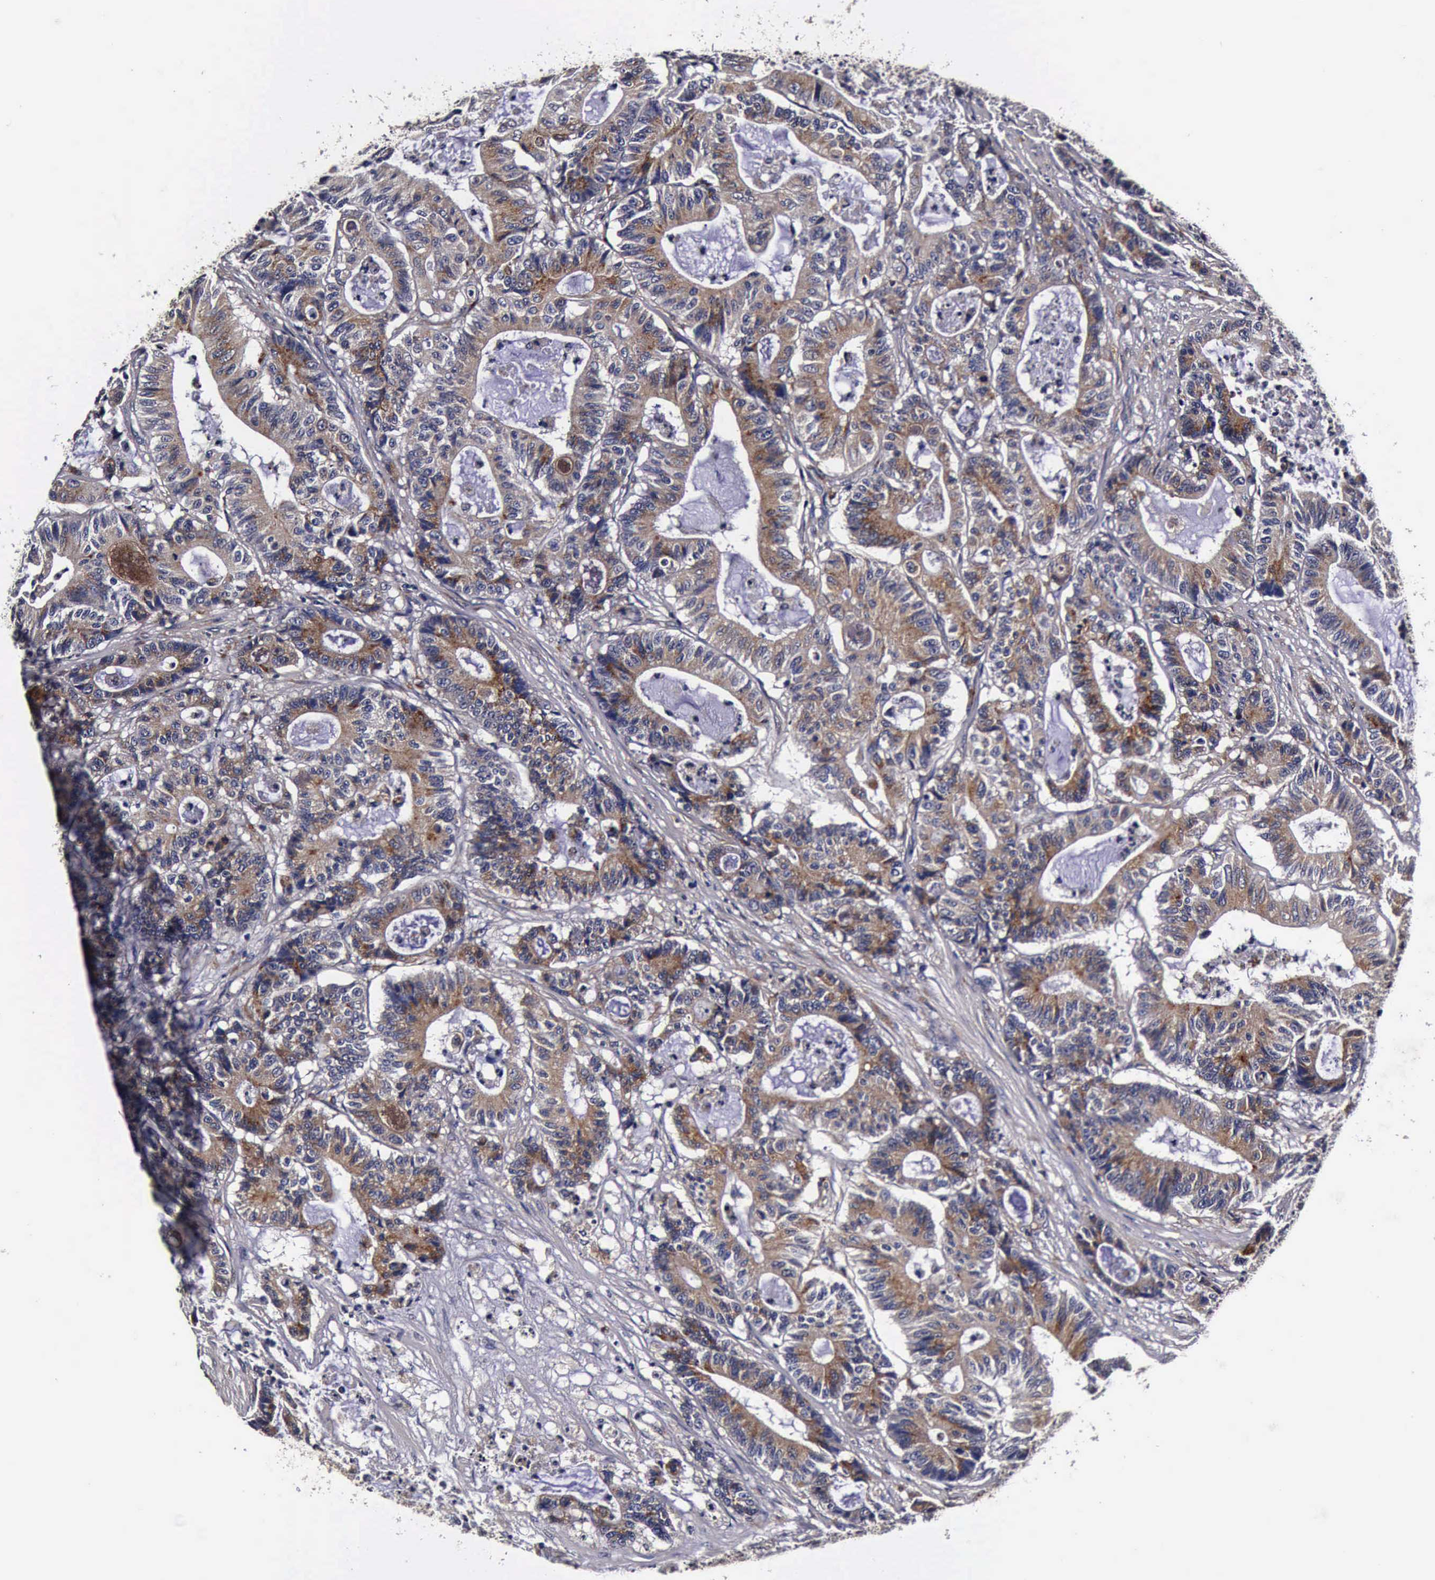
{"staining": {"intensity": "moderate", "quantity": ">75%", "location": "cytoplasmic/membranous"}, "tissue": "colorectal cancer", "cell_type": "Tumor cells", "image_type": "cancer", "snomed": [{"axis": "morphology", "description": "Adenocarcinoma, NOS"}, {"axis": "topography", "description": "Colon"}], "caption": "This histopathology image reveals IHC staining of colorectal cancer, with medium moderate cytoplasmic/membranous expression in approximately >75% of tumor cells.", "gene": "CST3", "patient": {"sex": "female", "age": 84}}